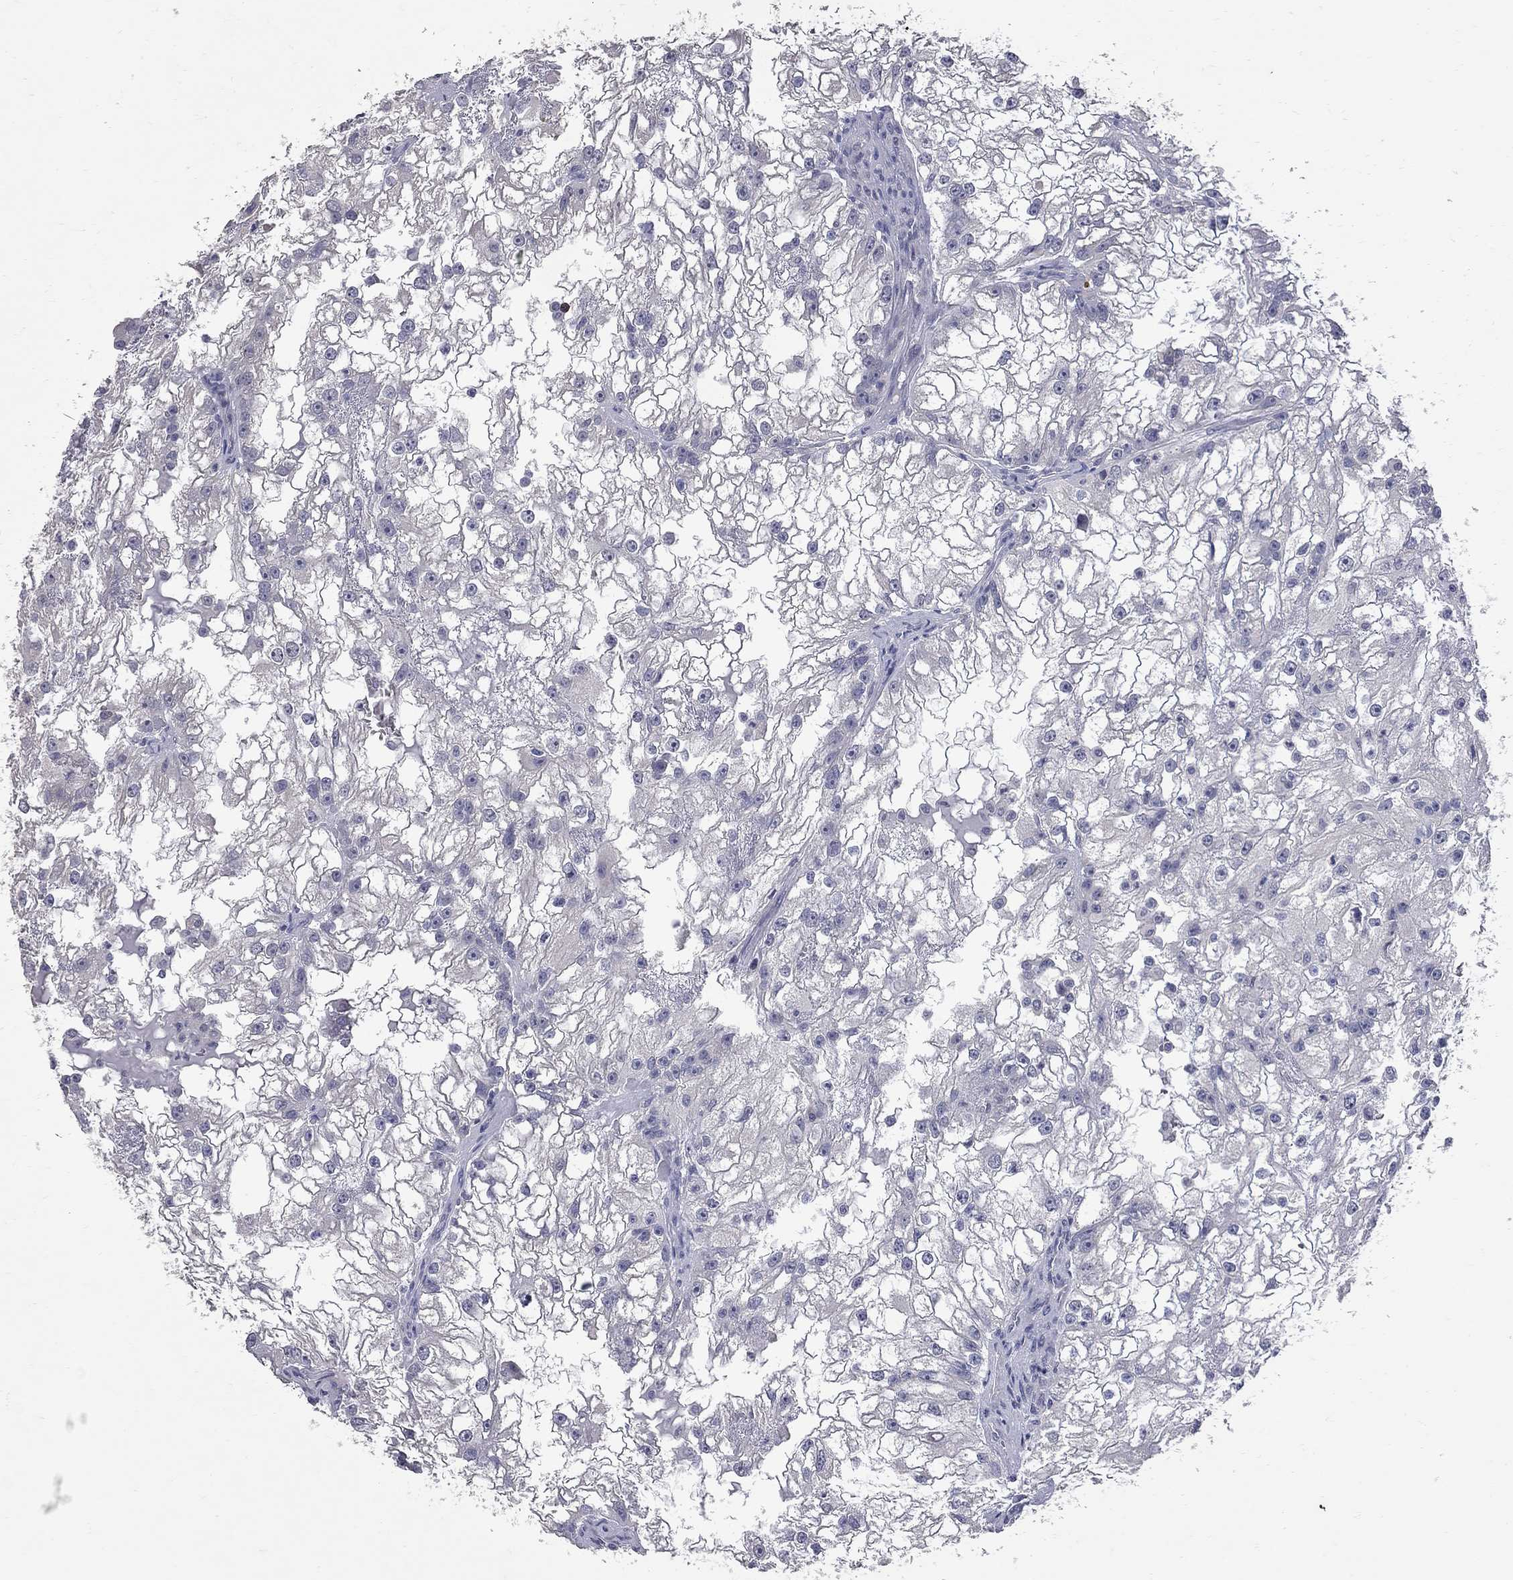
{"staining": {"intensity": "negative", "quantity": "none", "location": "none"}, "tissue": "renal cancer", "cell_type": "Tumor cells", "image_type": "cancer", "snomed": [{"axis": "morphology", "description": "Adenocarcinoma, NOS"}, {"axis": "topography", "description": "Kidney"}], "caption": "Adenocarcinoma (renal) was stained to show a protein in brown. There is no significant staining in tumor cells. Brightfield microscopy of immunohistochemistry stained with DAB (3,3'-diaminobenzidine) (brown) and hematoxylin (blue), captured at high magnification.", "gene": "NOS2", "patient": {"sex": "male", "age": 59}}